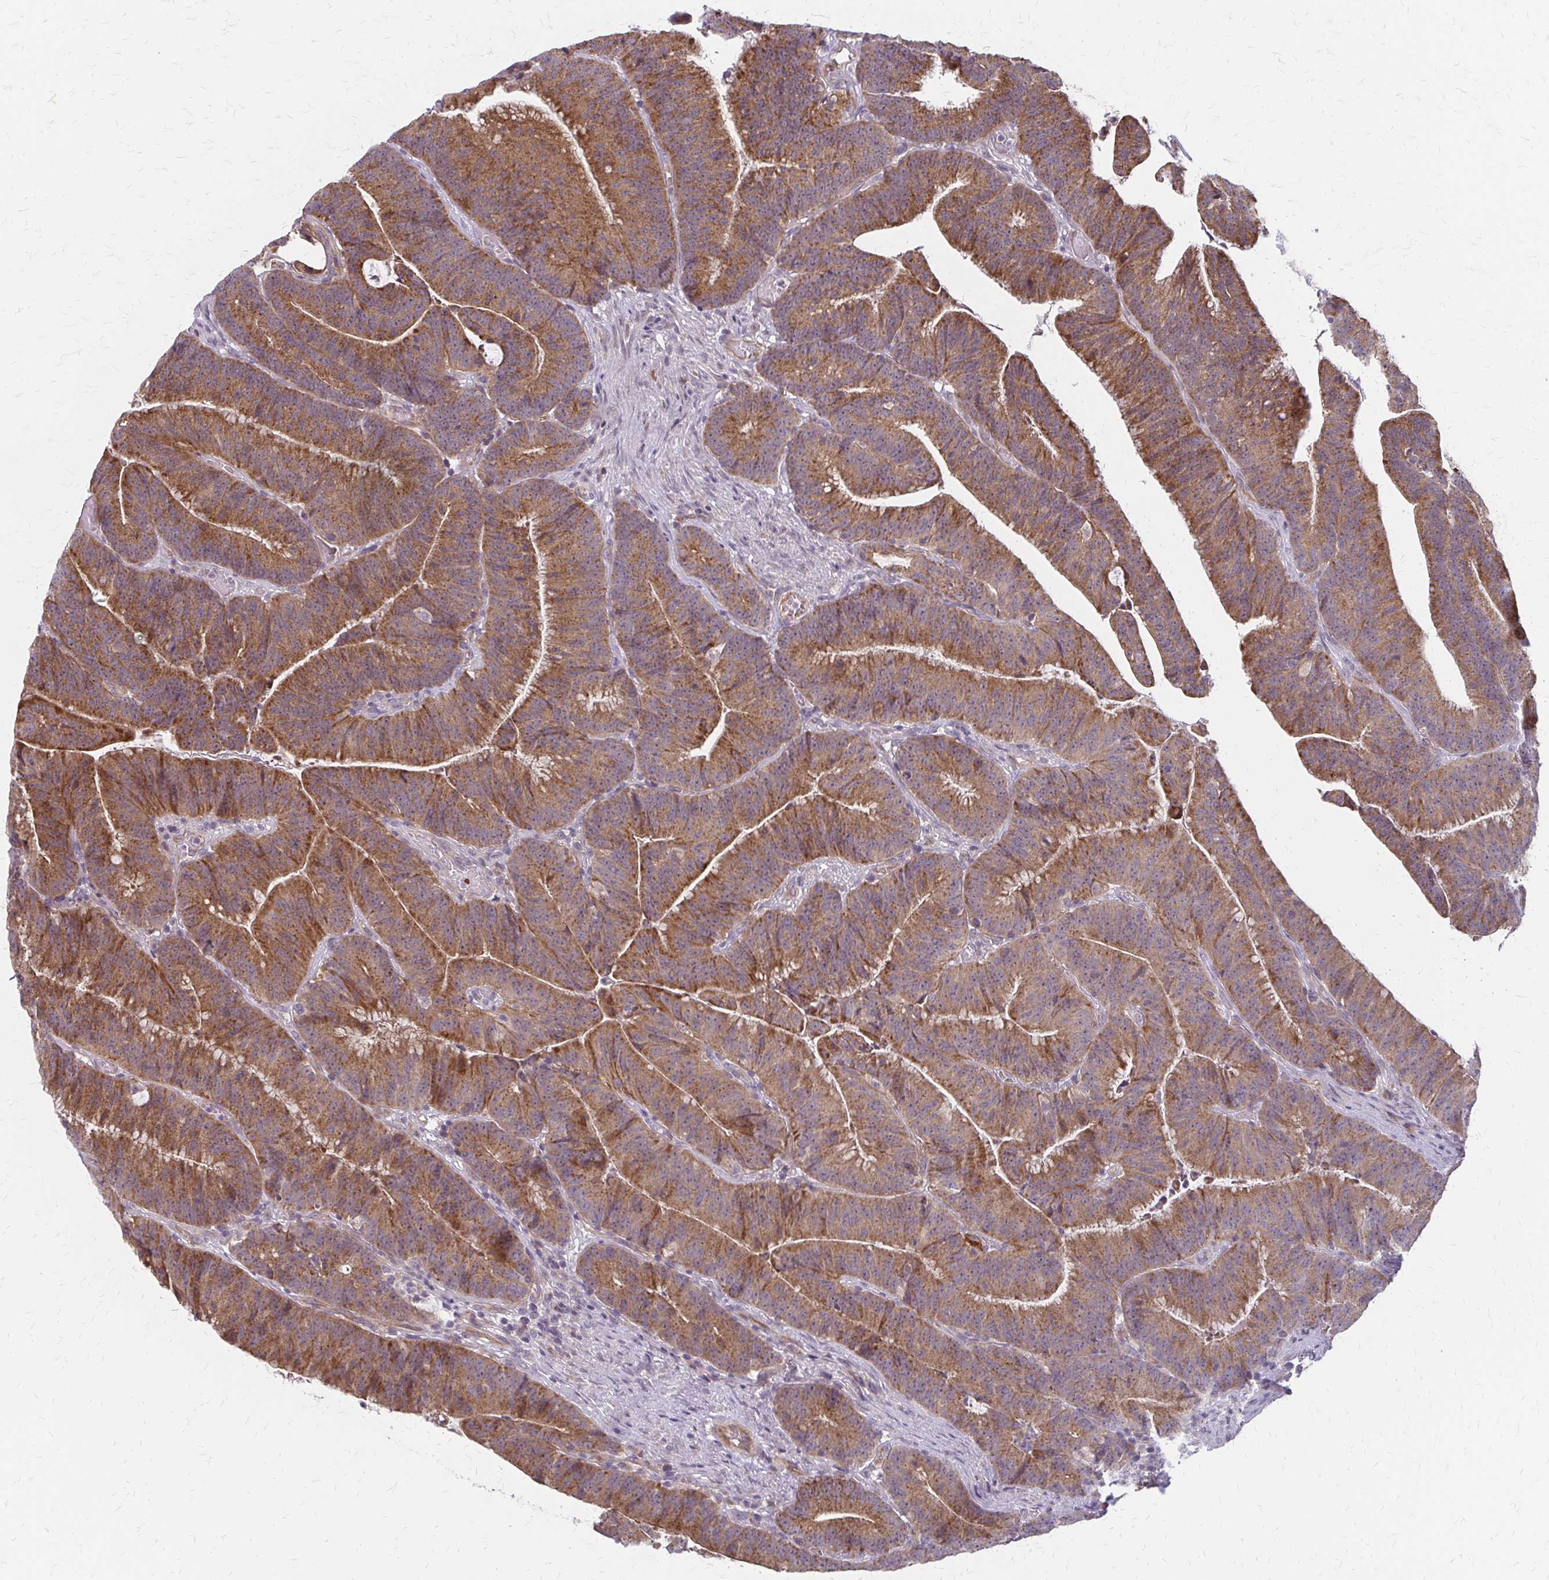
{"staining": {"intensity": "moderate", "quantity": ">75%", "location": "cytoplasmic/membranous"}, "tissue": "colorectal cancer", "cell_type": "Tumor cells", "image_type": "cancer", "snomed": [{"axis": "morphology", "description": "Adenocarcinoma, NOS"}, {"axis": "topography", "description": "Colon"}], "caption": "Brown immunohistochemical staining in human adenocarcinoma (colorectal) demonstrates moderate cytoplasmic/membranous positivity in approximately >75% of tumor cells.", "gene": "ZNF383", "patient": {"sex": "female", "age": 78}}